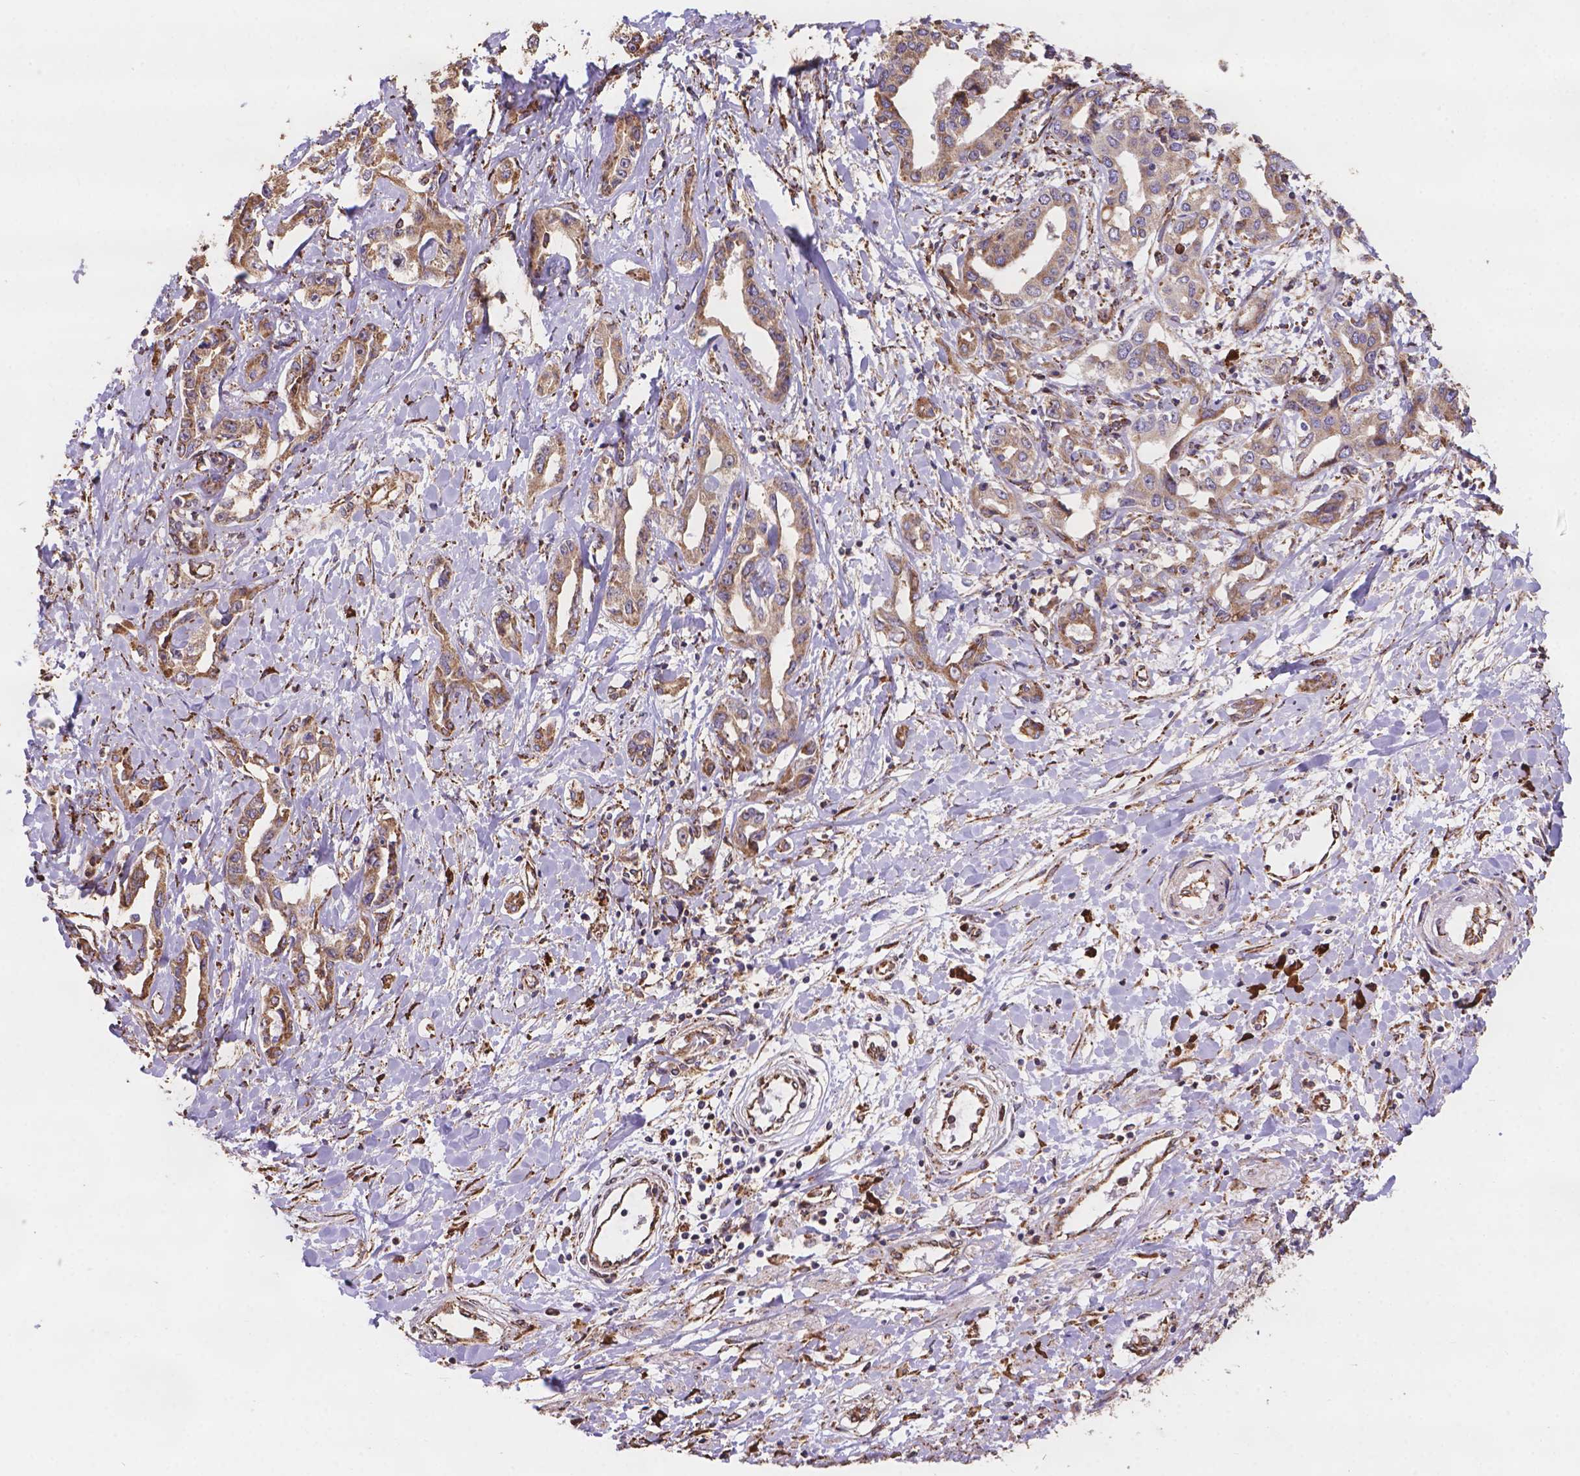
{"staining": {"intensity": "moderate", "quantity": ">75%", "location": "cytoplasmic/membranous"}, "tissue": "liver cancer", "cell_type": "Tumor cells", "image_type": "cancer", "snomed": [{"axis": "morphology", "description": "Cholangiocarcinoma"}, {"axis": "topography", "description": "Liver"}], "caption": "This micrograph displays immunohistochemistry staining of cholangiocarcinoma (liver), with medium moderate cytoplasmic/membranous staining in approximately >75% of tumor cells.", "gene": "IPO11", "patient": {"sex": "male", "age": 59}}